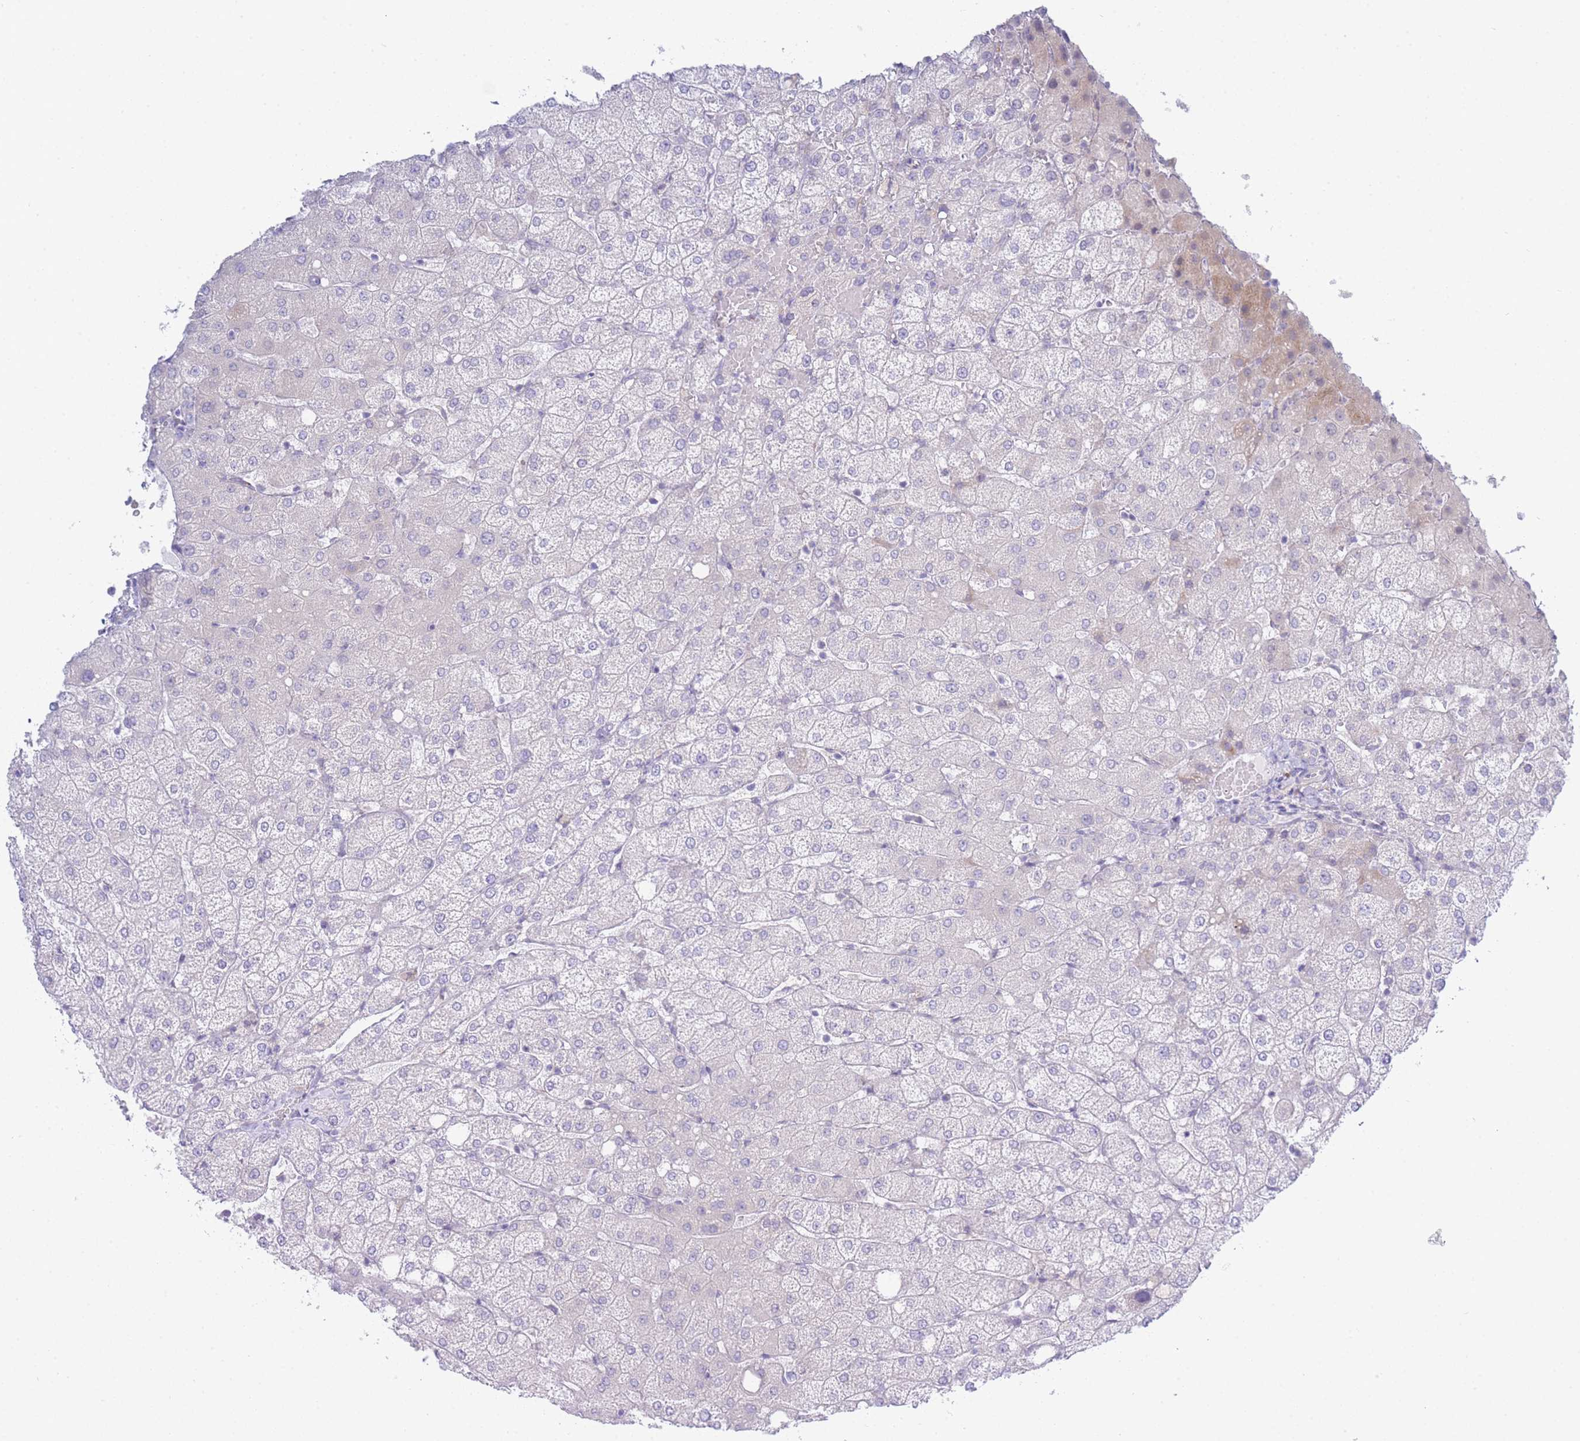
{"staining": {"intensity": "negative", "quantity": "none", "location": "none"}, "tissue": "liver", "cell_type": "Cholangiocytes", "image_type": "normal", "snomed": [{"axis": "morphology", "description": "Normal tissue, NOS"}, {"axis": "topography", "description": "Liver"}], "caption": "This is an immunohistochemistry histopathology image of unremarkable human liver. There is no expression in cholangiocytes.", "gene": "ZNF510", "patient": {"sex": "female", "age": 54}}